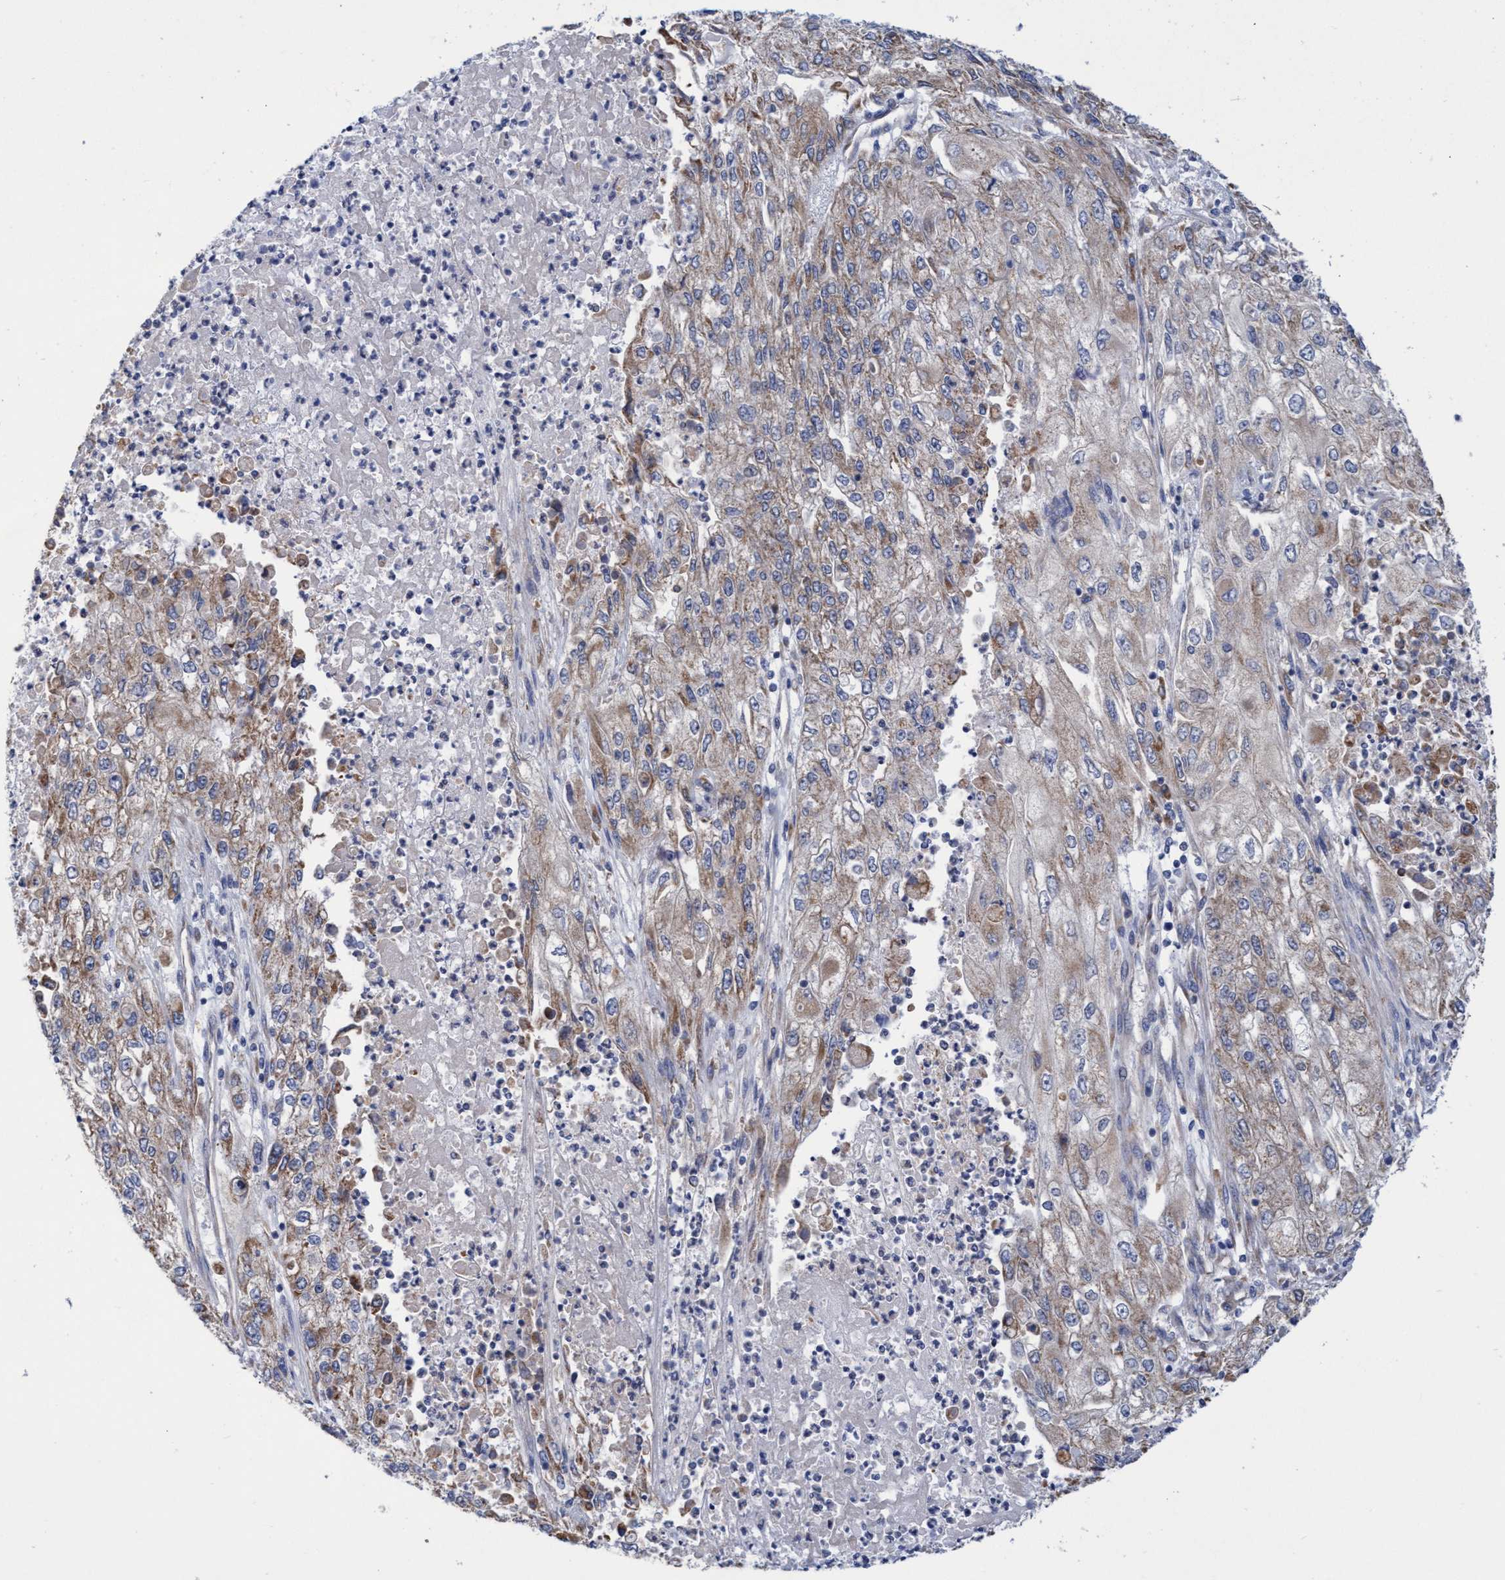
{"staining": {"intensity": "weak", "quantity": "25%-75%", "location": "cytoplasmic/membranous"}, "tissue": "endometrial cancer", "cell_type": "Tumor cells", "image_type": "cancer", "snomed": [{"axis": "morphology", "description": "Adenocarcinoma, NOS"}, {"axis": "topography", "description": "Endometrium"}], "caption": "This image reveals adenocarcinoma (endometrial) stained with immunohistochemistry to label a protein in brown. The cytoplasmic/membranous of tumor cells show weak positivity for the protein. Nuclei are counter-stained blue.", "gene": "NAT16", "patient": {"sex": "female", "age": 49}}